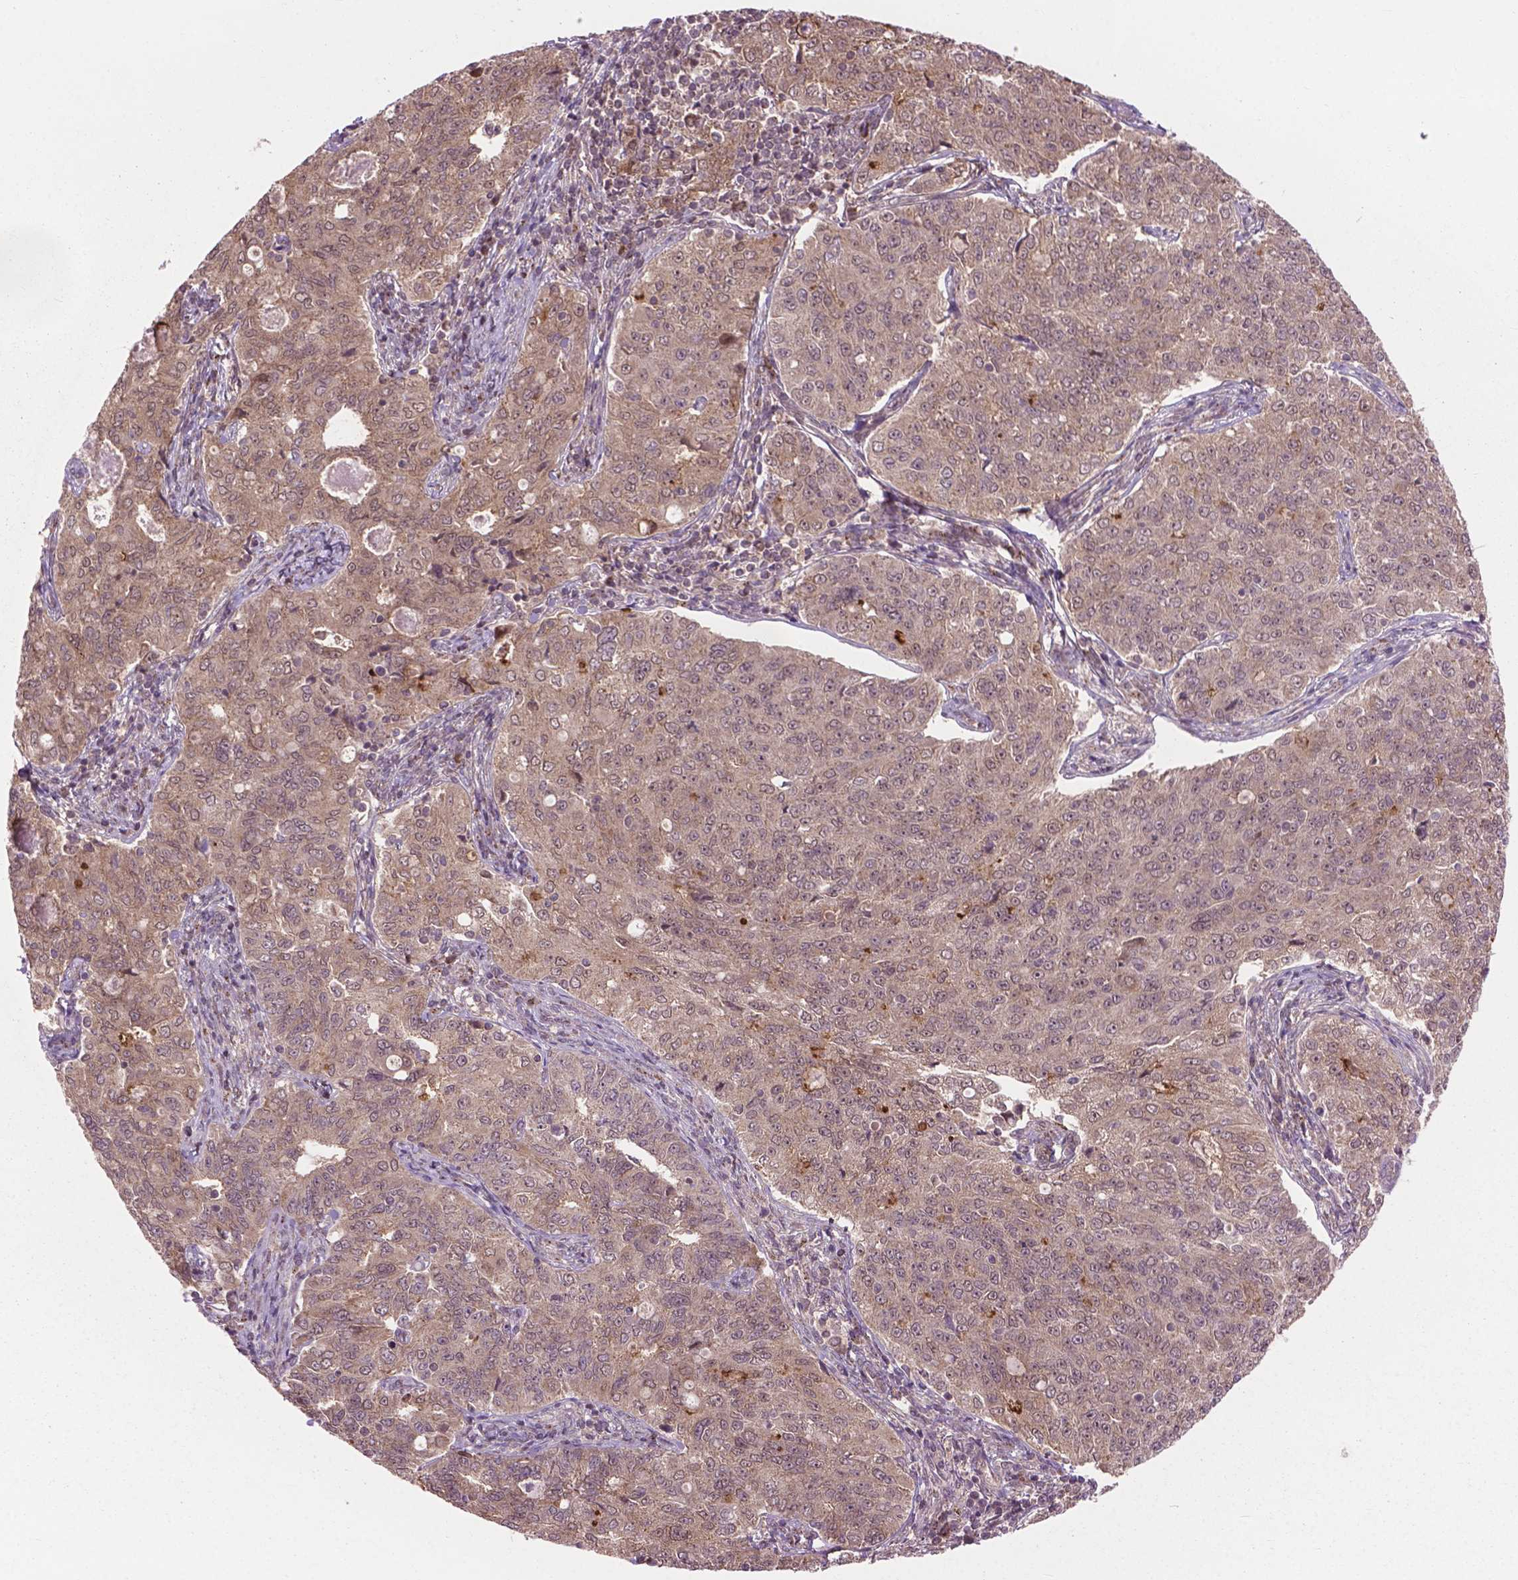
{"staining": {"intensity": "moderate", "quantity": ">75%", "location": "cytoplasmic/membranous"}, "tissue": "endometrial cancer", "cell_type": "Tumor cells", "image_type": "cancer", "snomed": [{"axis": "morphology", "description": "Adenocarcinoma, NOS"}, {"axis": "topography", "description": "Endometrium"}], "caption": "Immunohistochemistry staining of adenocarcinoma (endometrial), which demonstrates medium levels of moderate cytoplasmic/membranous staining in about >75% of tumor cells indicating moderate cytoplasmic/membranous protein staining. The staining was performed using DAB (brown) for protein detection and nuclei were counterstained in hematoxylin (blue).", "gene": "PPP1CB", "patient": {"sex": "female", "age": 43}}